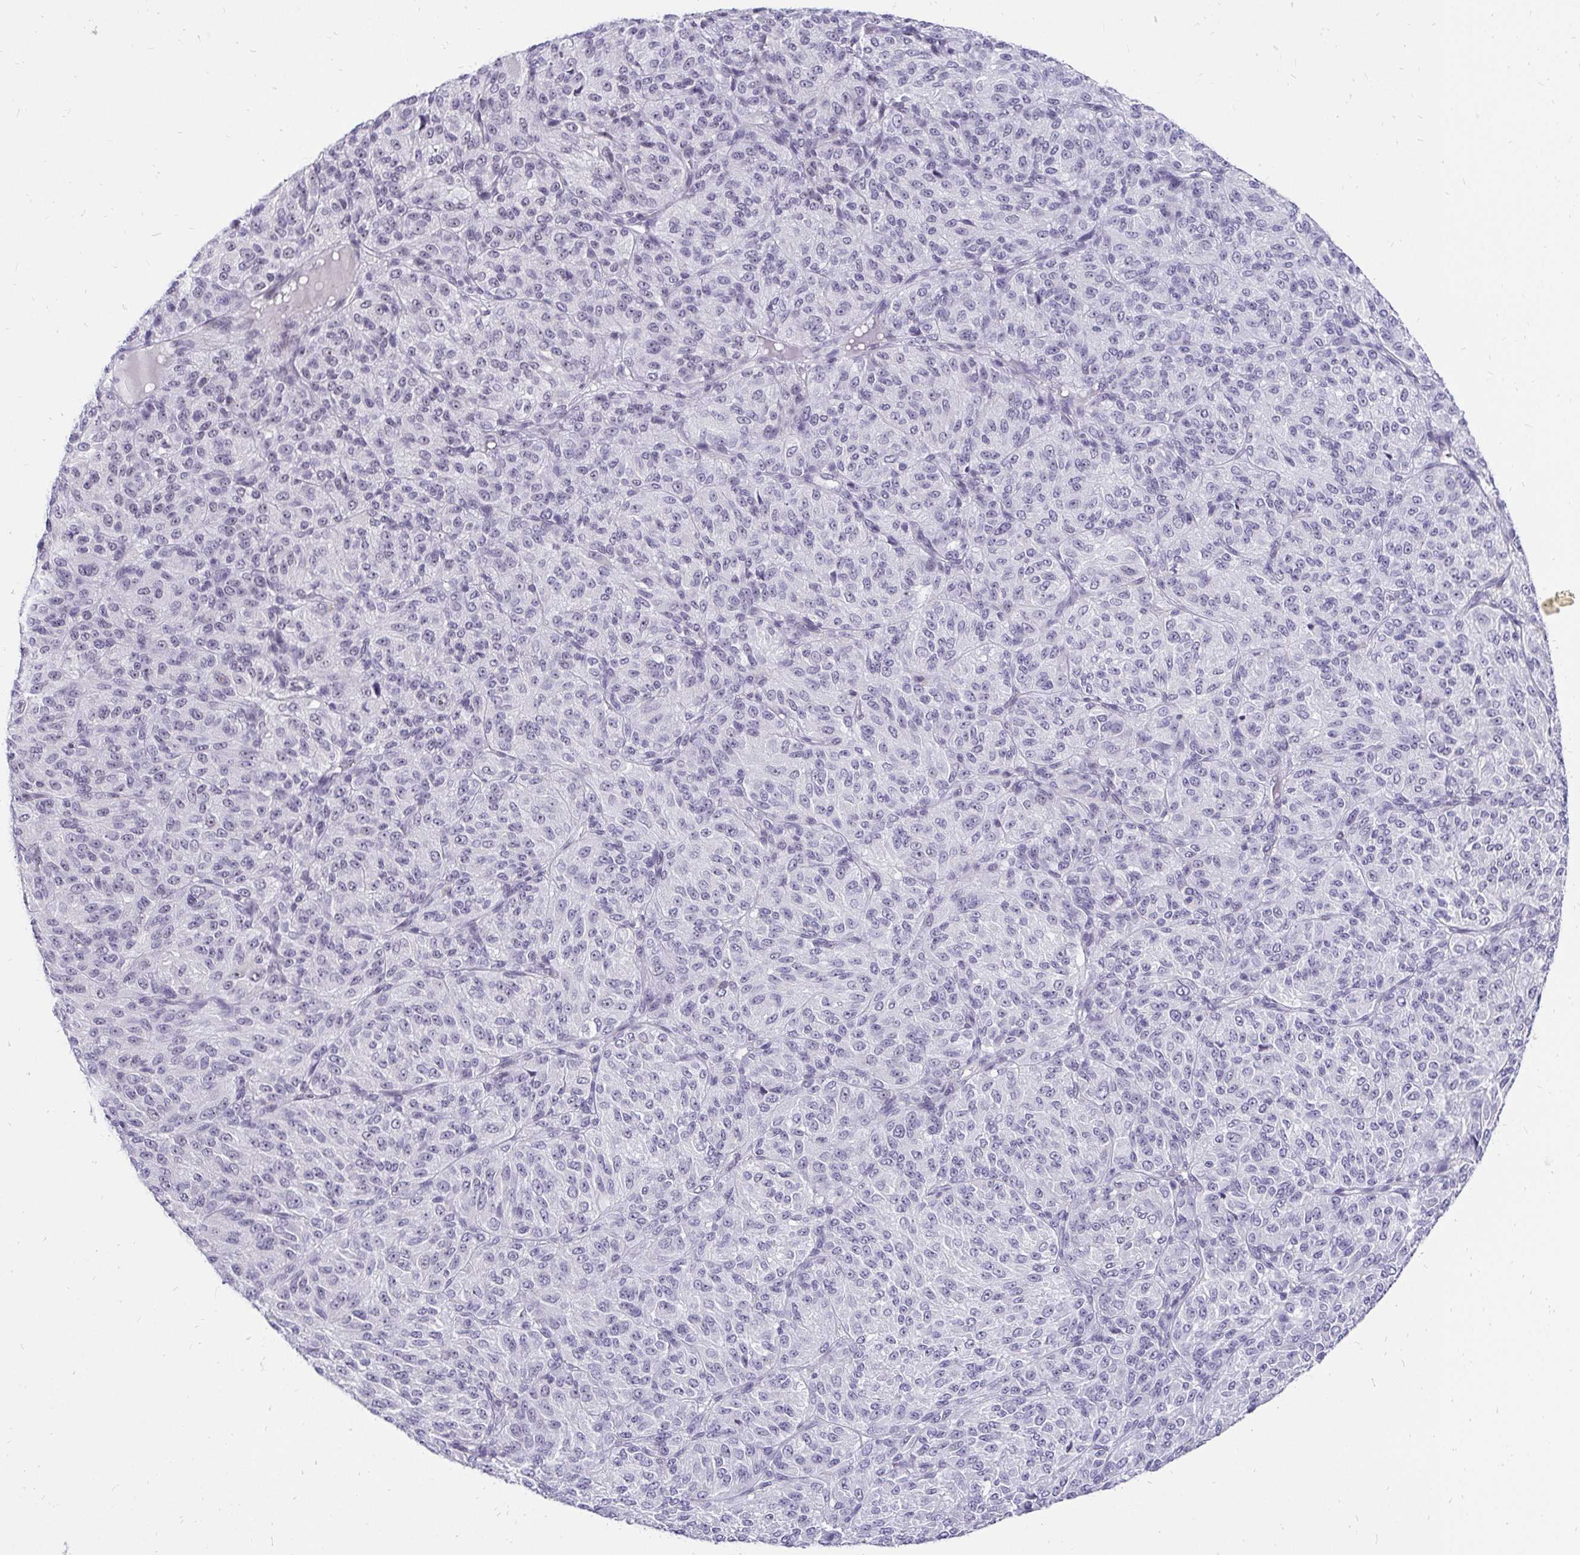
{"staining": {"intensity": "negative", "quantity": "none", "location": "none"}, "tissue": "melanoma", "cell_type": "Tumor cells", "image_type": "cancer", "snomed": [{"axis": "morphology", "description": "Malignant melanoma, Metastatic site"}, {"axis": "topography", "description": "Brain"}], "caption": "This is an immunohistochemistry (IHC) micrograph of malignant melanoma (metastatic site). There is no expression in tumor cells.", "gene": "ZNF860", "patient": {"sex": "female", "age": 56}}